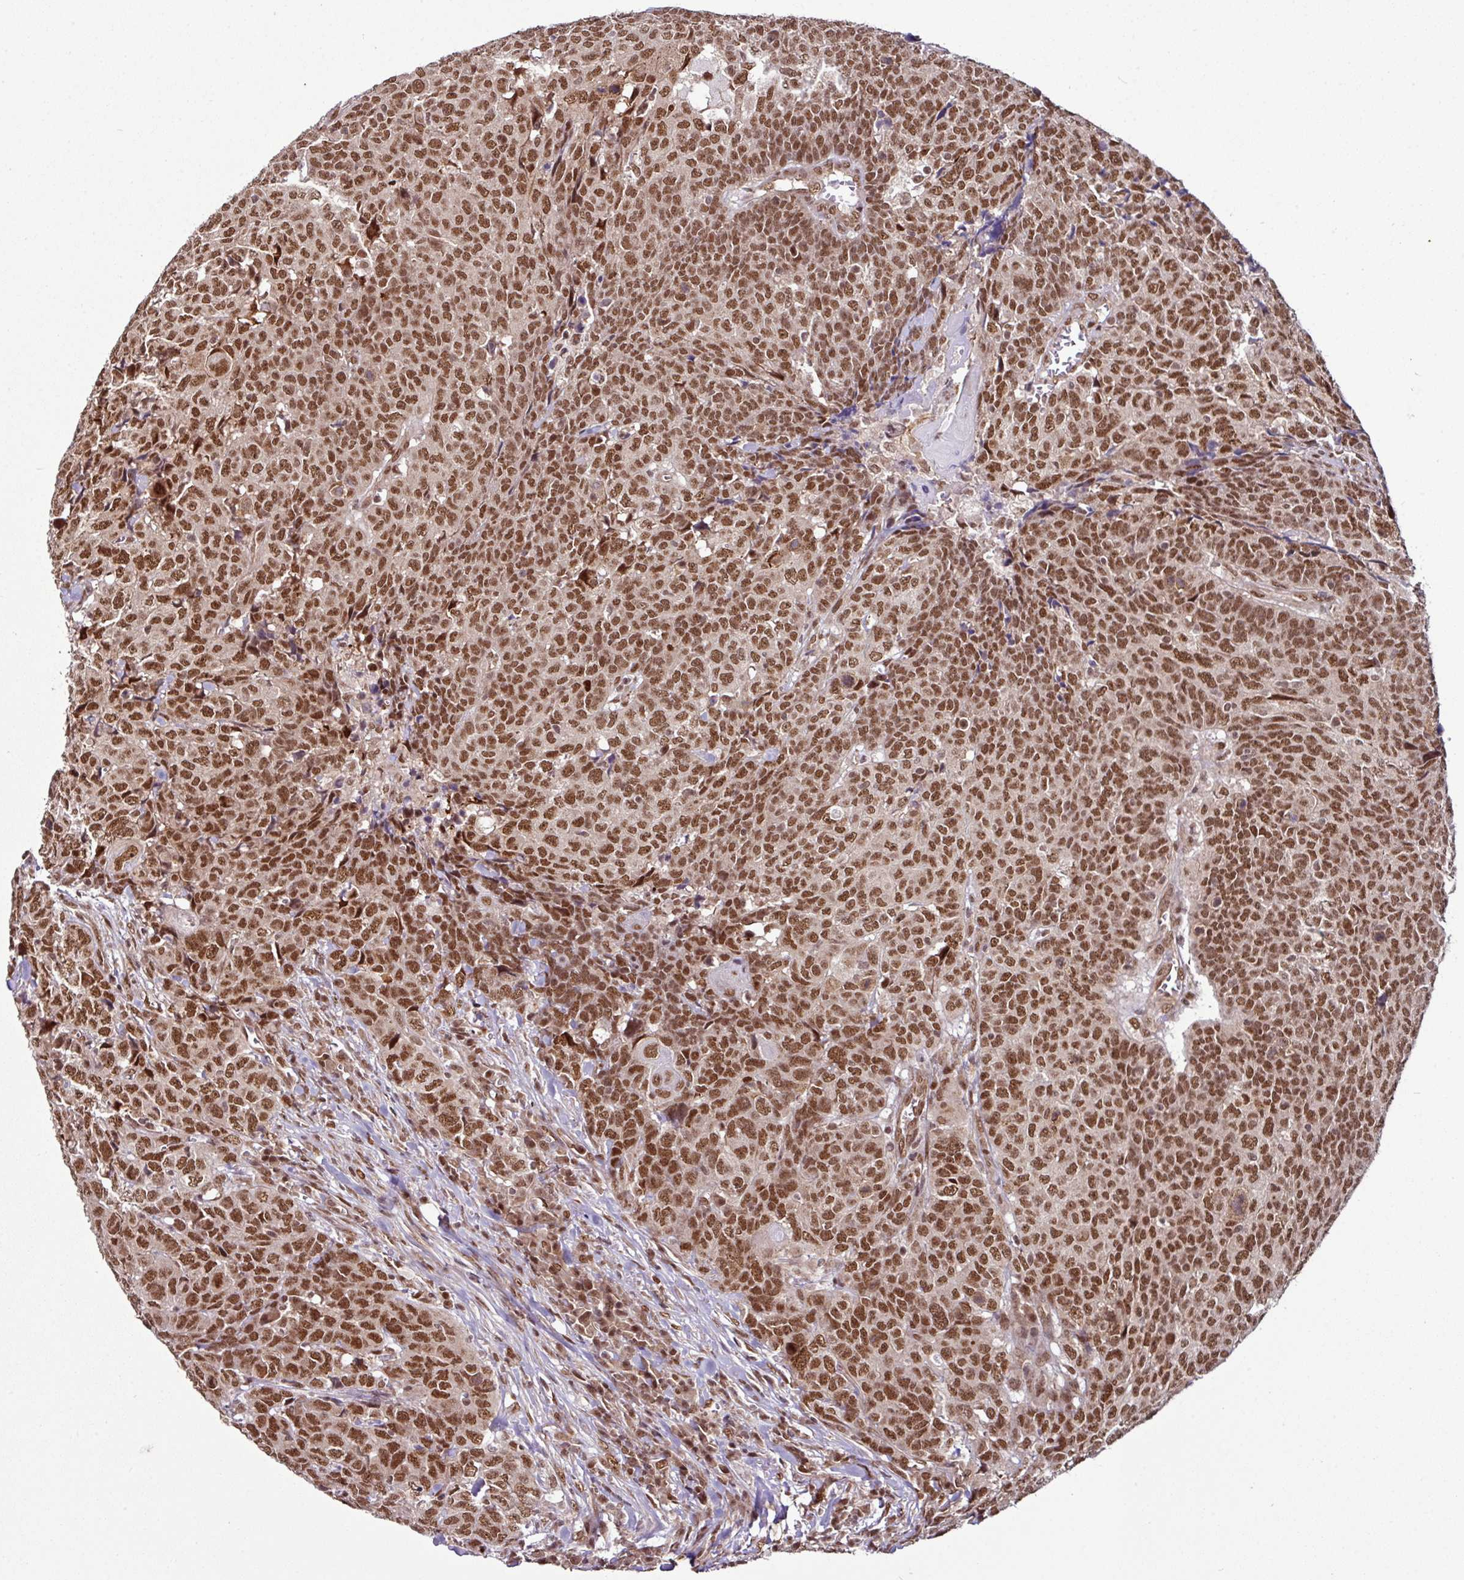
{"staining": {"intensity": "strong", "quantity": ">75%", "location": "nuclear"}, "tissue": "head and neck cancer", "cell_type": "Tumor cells", "image_type": "cancer", "snomed": [{"axis": "morphology", "description": "Squamous cell carcinoma, NOS"}, {"axis": "topography", "description": "Head-Neck"}], "caption": "Human head and neck cancer stained for a protein (brown) reveals strong nuclear positive positivity in approximately >75% of tumor cells.", "gene": "MORF4L2", "patient": {"sex": "male", "age": 66}}